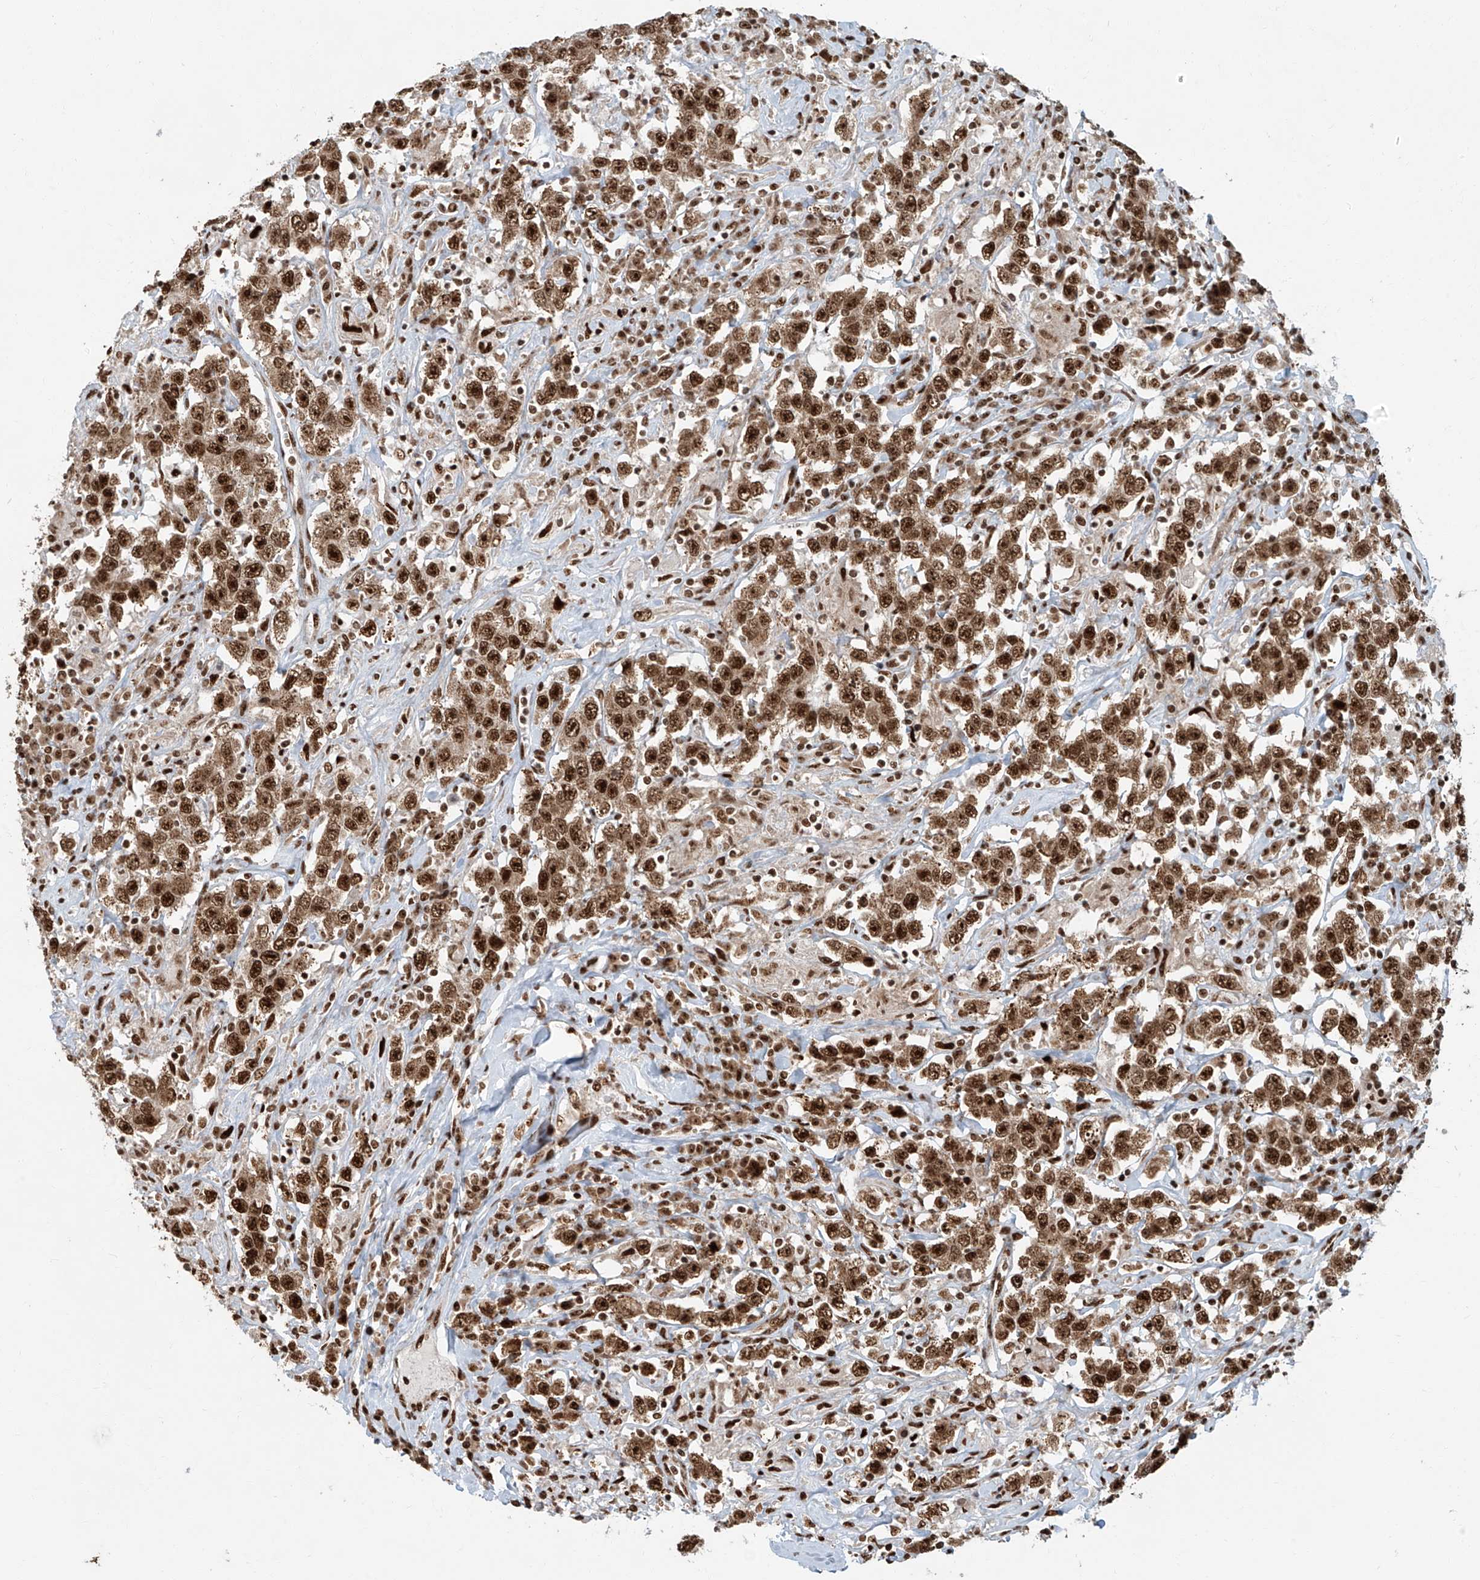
{"staining": {"intensity": "strong", "quantity": ">75%", "location": "cytoplasmic/membranous,nuclear"}, "tissue": "testis cancer", "cell_type": "Tumor cells", "image_type": "cancer", "snomed": [{"axis": "morphology", "description": "Seminoma, NOS"}, {"axis": "topography", "description": "Testis"}], "caption": "A photomicrograph of human testis seminoma stained for a protein demonstrates strong cytoplasmic/membranous and nuclear brown staining in tumor cells.", "gene": "FAM193B", "patient": {"sex": "male", "age": 41}}